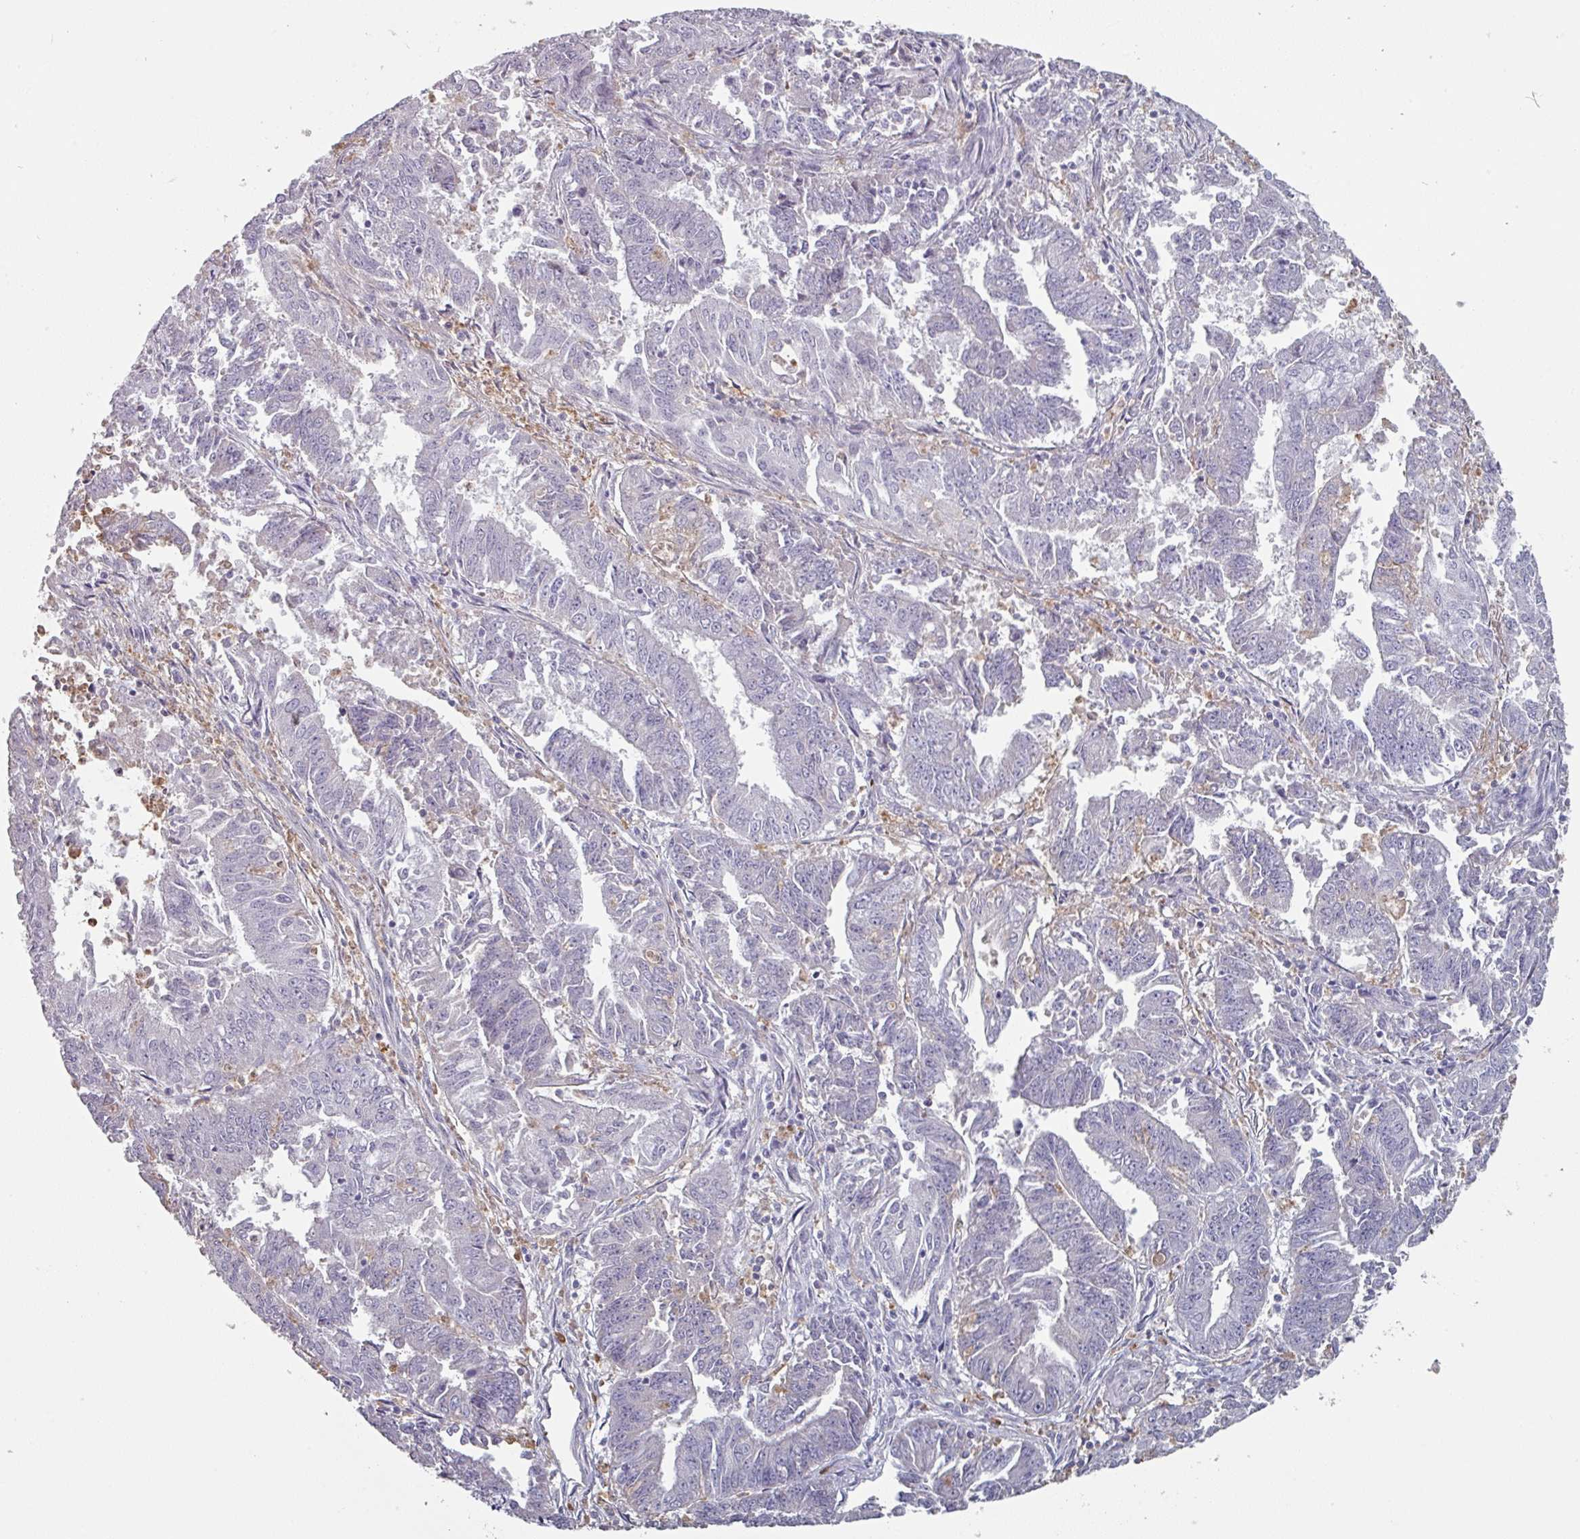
{"staining": {"intensity": "negative", "quantity": "none", "location": "none"}, "tissue": "endometrial cancer", "cell_type": "Tumor cells", "image_type": "cancer", "snomed": [{"axis": "morphology", "description": "Adenocarcinoma, NOS"}, {"axis": "topography", "description": "Endometrium"}], "caption": "A histopathology image of endometrial cancer (adenocarcinoma) stained for a protein shows no brown staining in tumor cells. (IHC, brightfield microscopy, high magnification).", "gene": "PRAMEF8", "patient": {"sex": "female", "age": 73}}